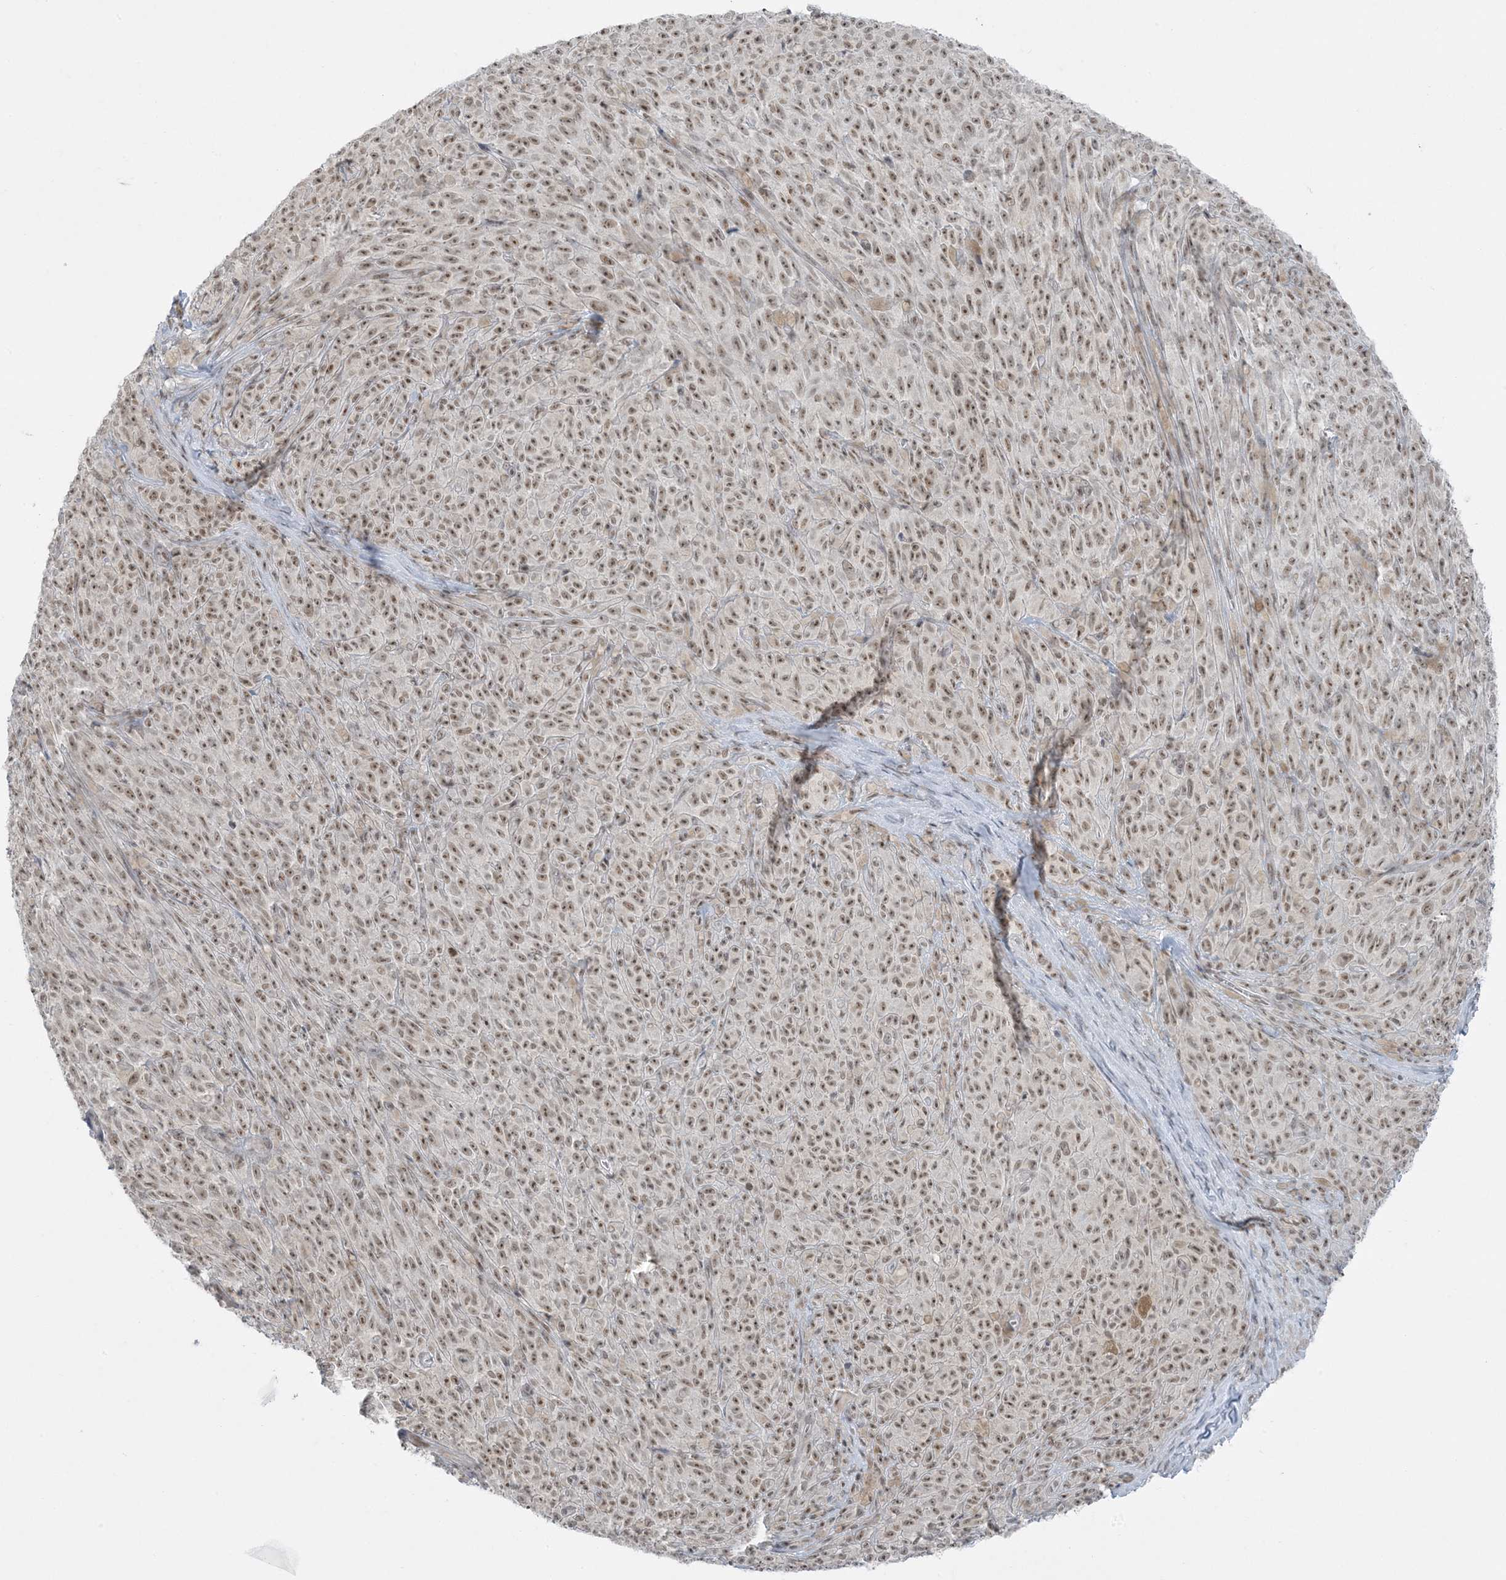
{"staining": {"intensity": "moderate", "quantity": ">75%", "location": "nuclear"}, "tissue": "melanoma", "cell_type": "Tumor cells", "image_type": "cancer", "snomed": [{"axis": "morphology", "description": "Malignant melanoma, NOS"}, {"axis": "topography", "description": "Skin"}], "caption": "Malignant melanoma stained for a protein (brown) shows moderate nuclear positive positivity in approximately >75% of tumor cells.", "gene": "ZNF787", "patient": {"sex": "female", "age": 82}}